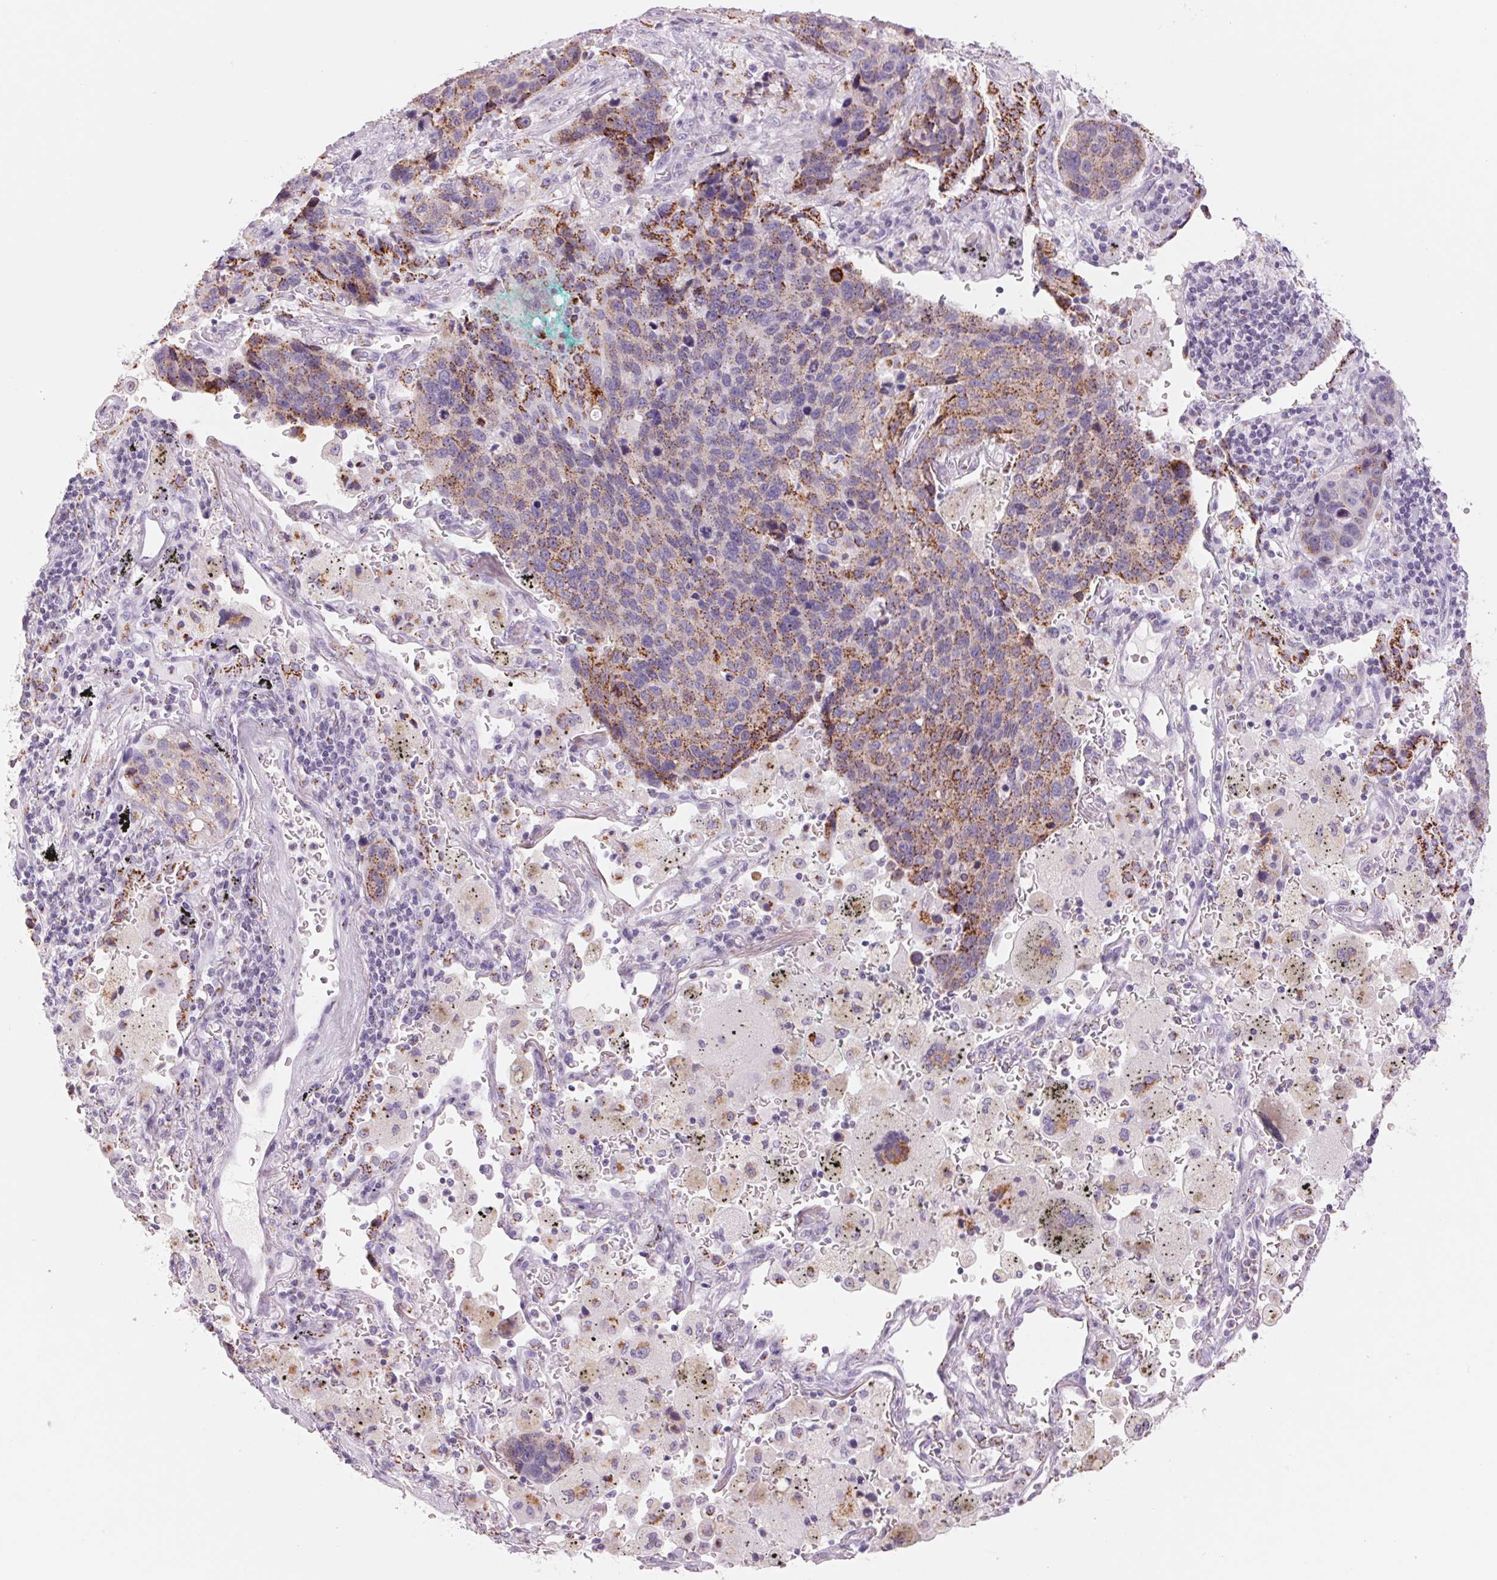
{"staining": {"intensity": "moderate", "quantity": "25%-75%", "location": "cytoplasmic/membranous"}, "tissue": "lung cancer", "cell_type": "Tumor cells", "image_type": "cancer", "snomed": [{"axis": "morphology", "description": "Squamous cell carcinoma, NOS"}, {"axis": "topography", "description": "Lymph node"}, {"axis": "topography", "description": "Lung"}], "caption": "Protein staining of lung cancer tissue reveals moderate cytoplasmic/membranous positivity in about 25%-75% of tumor cells. Using DAB (brown) and hematoxylin (blue) stains, captured at high magnification using brightfield microscopy.", "gene": "GALNT7", "patient": {"sex": "male", "age": 61}}